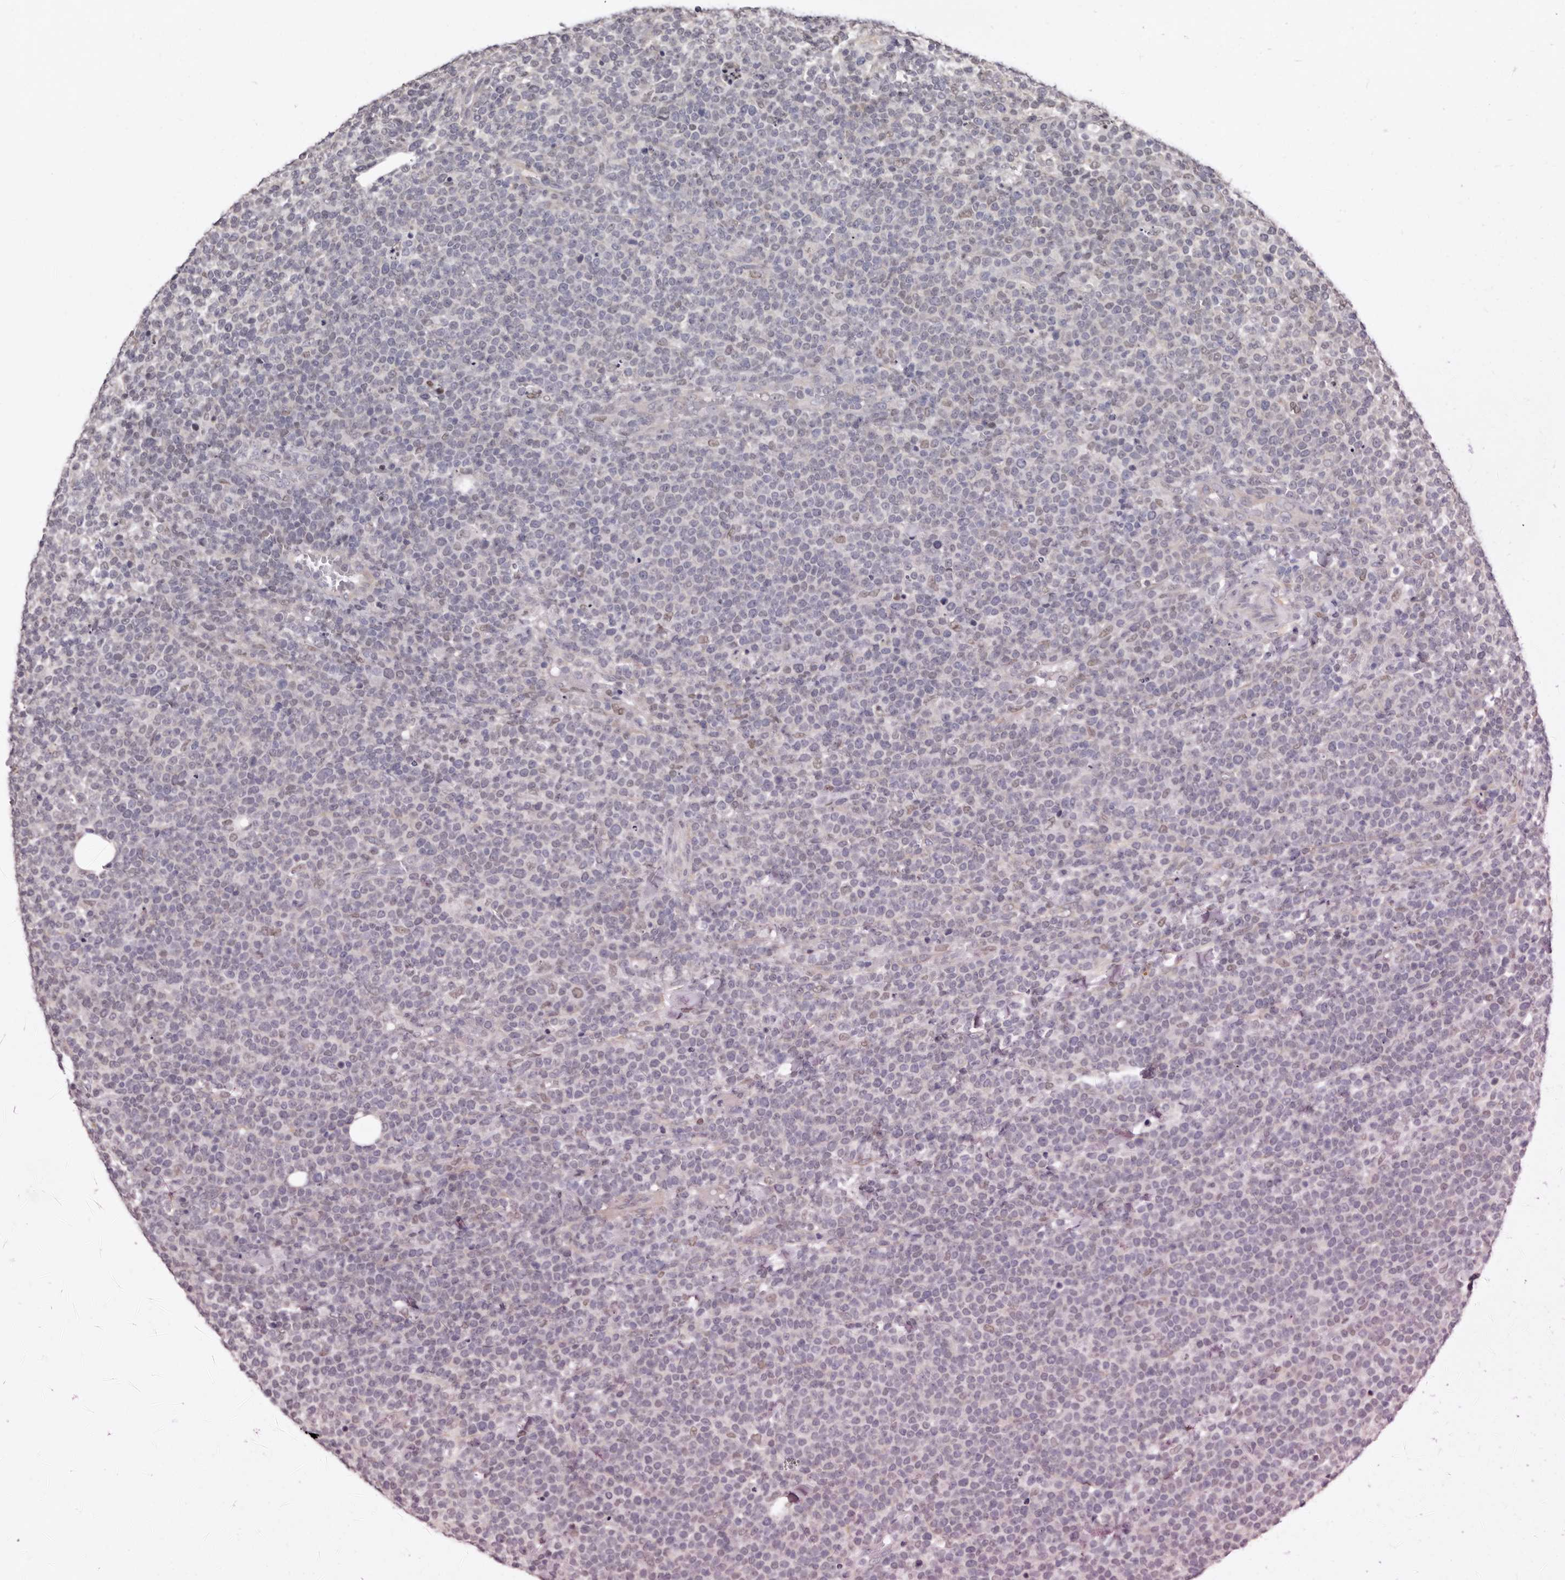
{"staining": {"intensity": "negative", "quantity": "none", "location": "none"}, "tissue": "lymphoma", "cell_type": "Tumor cells", "image_type": "cancer", "snomed": [{"axis": "morphology", "description": "Malignant lymphoma, non-Hodgkin's type, High grade"}, {"axis": "topography", "description": "Lymph node"}], "caption": "DAB immunohistochemical staining of human malignant lymphoma, non-Hodgkin's type (high-grade) shows no significant expression in tumor cells.", "gene": "KHDRBS2", "patient": {"sex": "male", "age": 61}}